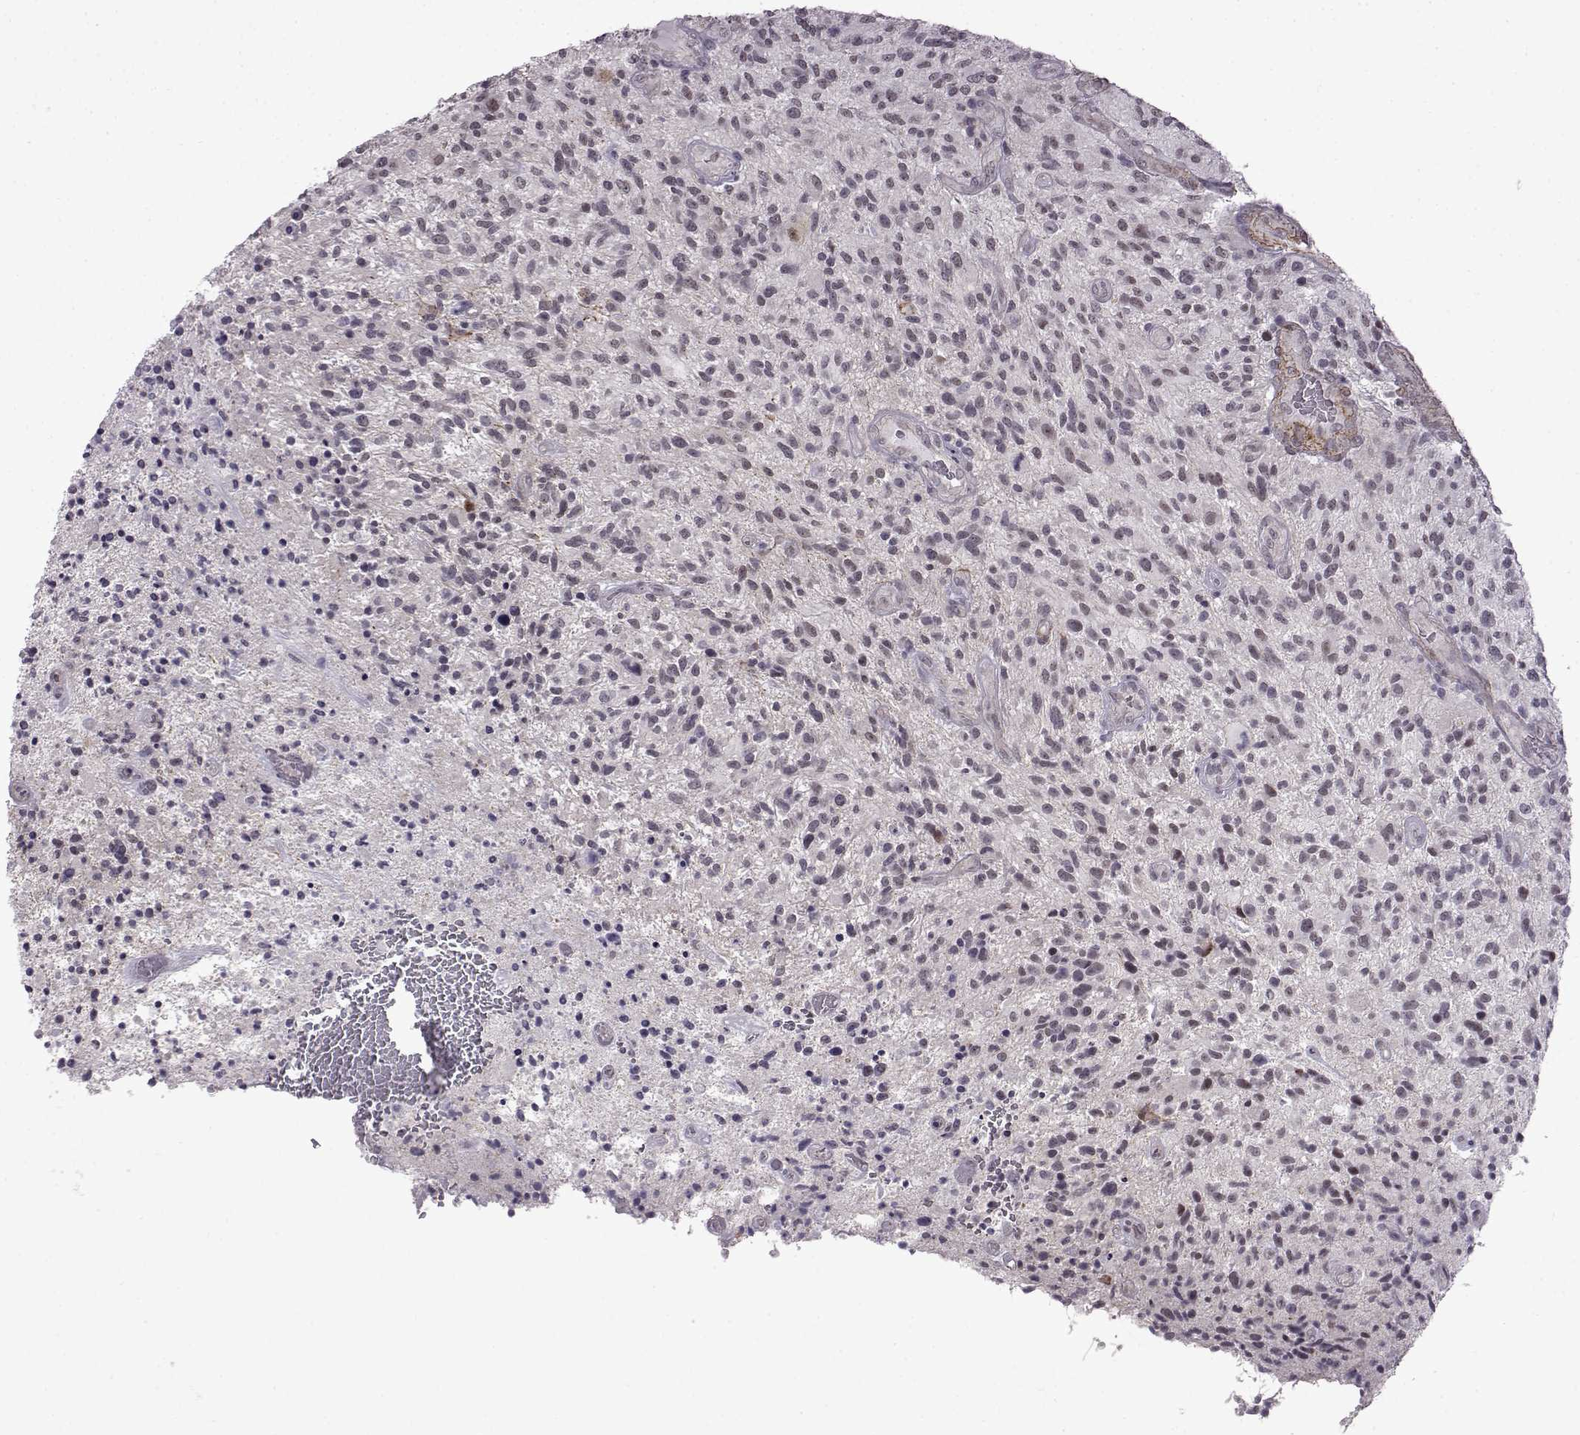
{"staining": {"intensity": "negative", "quantity": "none", "location": "none"}, "tissue": "glioma", "cell_type": "Tumor cells", "image_type": "cancer", "snomed": [{"axis": "morphology", "description": "Glioma, malignant, High grade"}, {"axis": "topography", "description": "Brain"}], "caption": "The immunohistochemistry micrograph has no significant positivity in tumor cells of glioma tissue. (DAB immunohistochemistry (IHC) visualized using brightfield microscopy, high magnification).", "gene": "SYNPO2", "patient": {"sex": "male", "age": 47}}